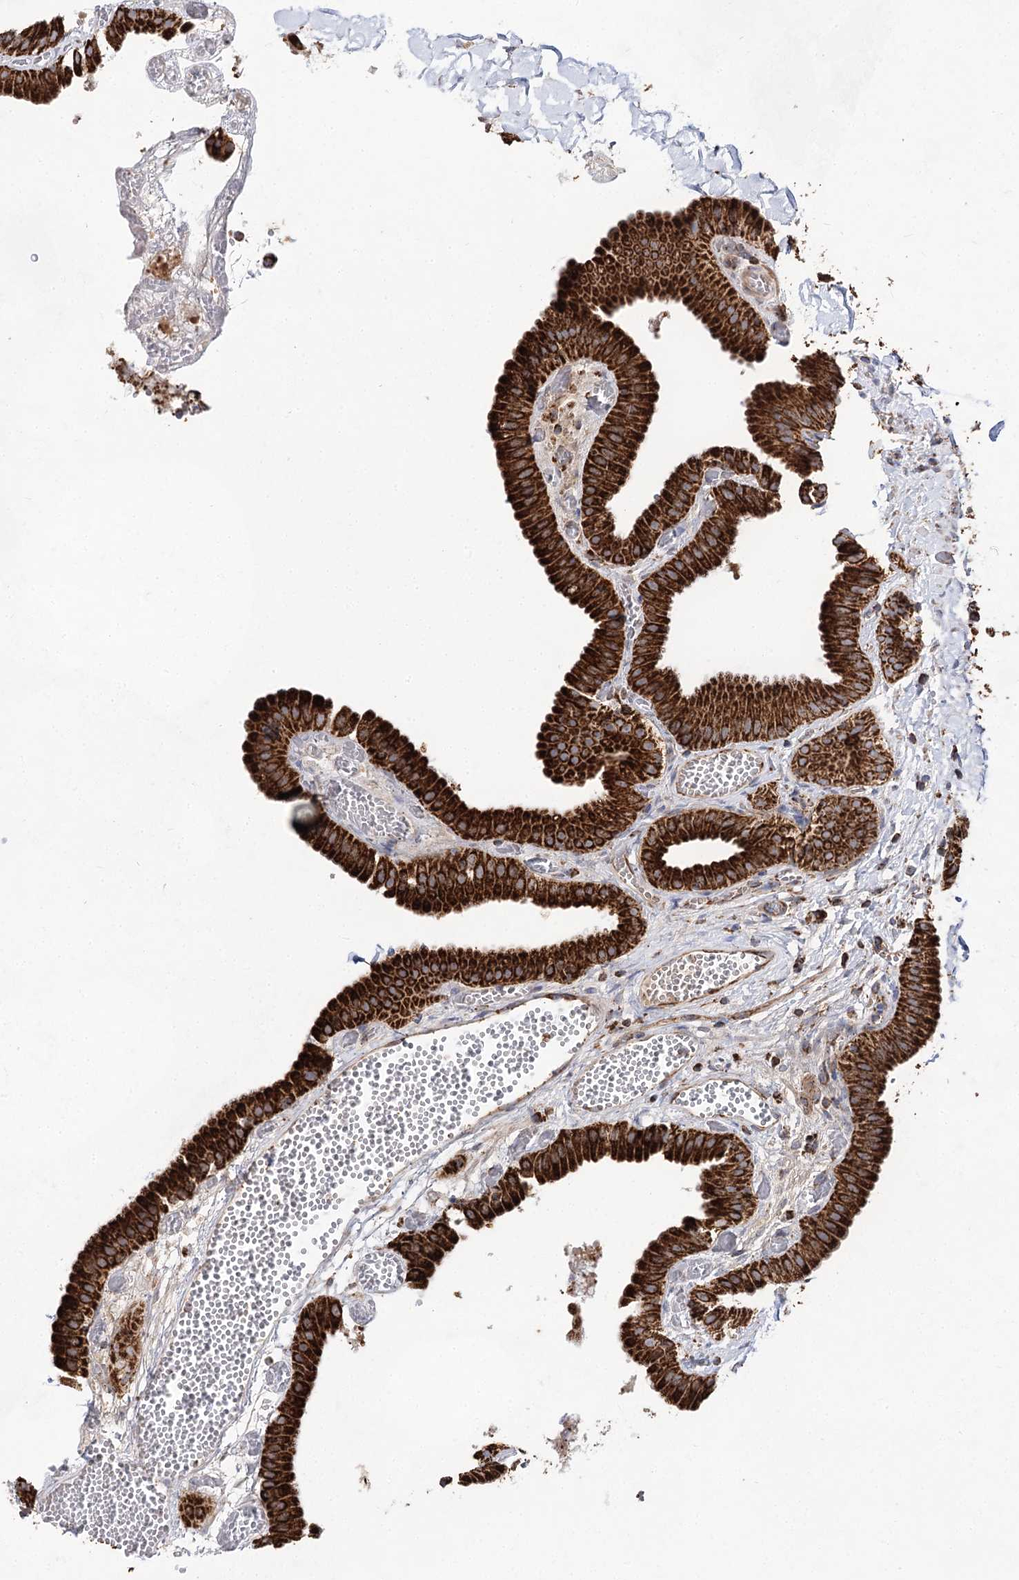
{"staining": {"intensity": "strong", "quantity": ">75%", "location": "cytoplasmic/membranous"}, "tissue": "gallbladder", "cell_type": "Glandular cells", "image_type": "normal", "snomed": [{"axis": "morphology", "description": "Normal tissue, NOS"}, {"axis": "topography", "description": "Gallbladder"}], "caption": "Benign gallbladder demonstrates strong cytoplasmic/membranous expression in approximately >75% of glandular cells, visualized by immunohistochemistry.", "gene": "NADK2", "patient": {"sex": "female", "age": 64}}